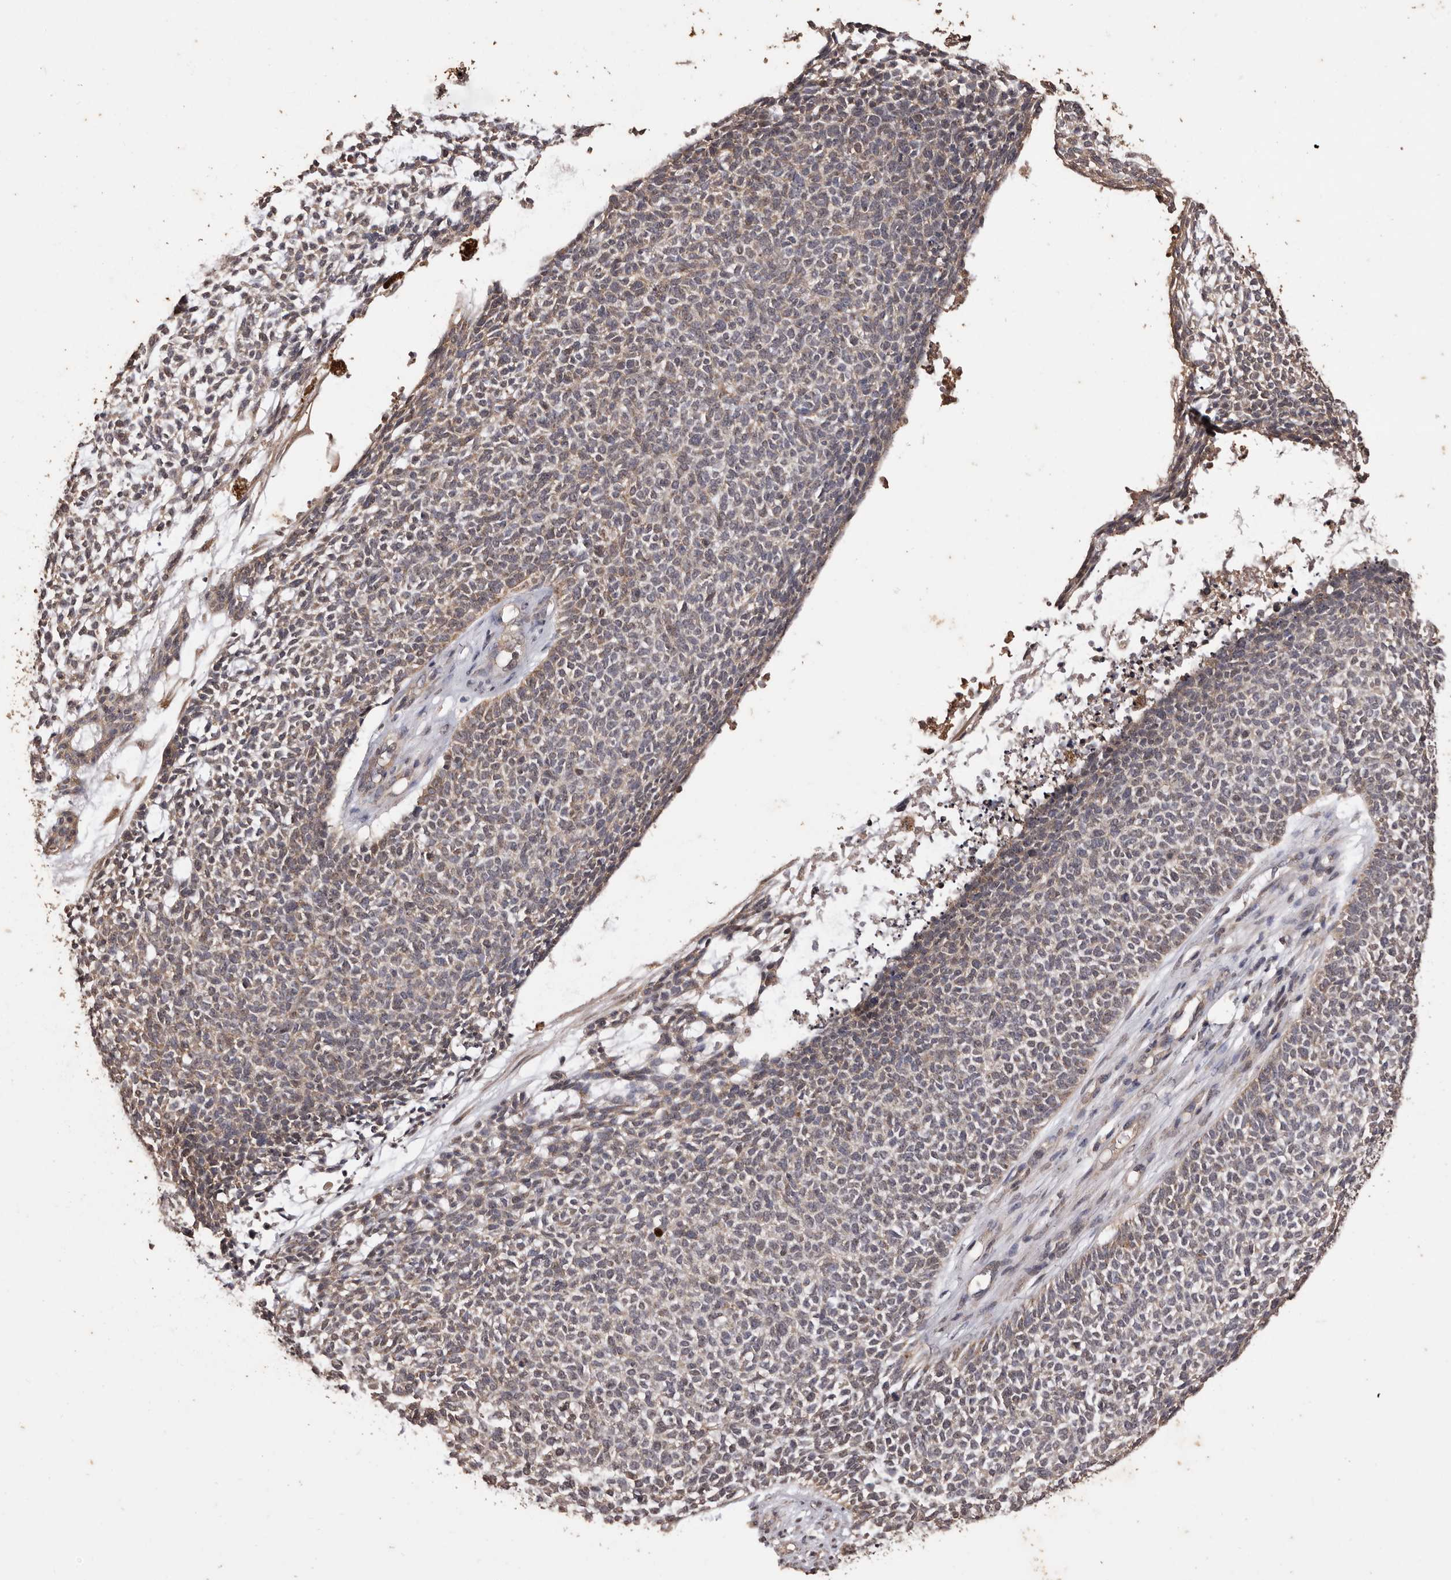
{"staining": {"intensity": "weak", "quantity": "25%-75%", "location": "cytoplasmic/membranous"}, "tissue": "skin cancer", "cell_type": "Tumor cells", "image_type": "cancer", "snomed": [{"axis": "morphology", "description": "Basal cell carcinoma"}, {"axis": "topography", "description": "Skin"}], "caption": "The image displays a brown stain indicating the presence of a protein in the cytoplasmic/membranous of tumor cells in skin cancer.", "gene": "NAV1", "patient": {"sex": "female", "age": 84}}